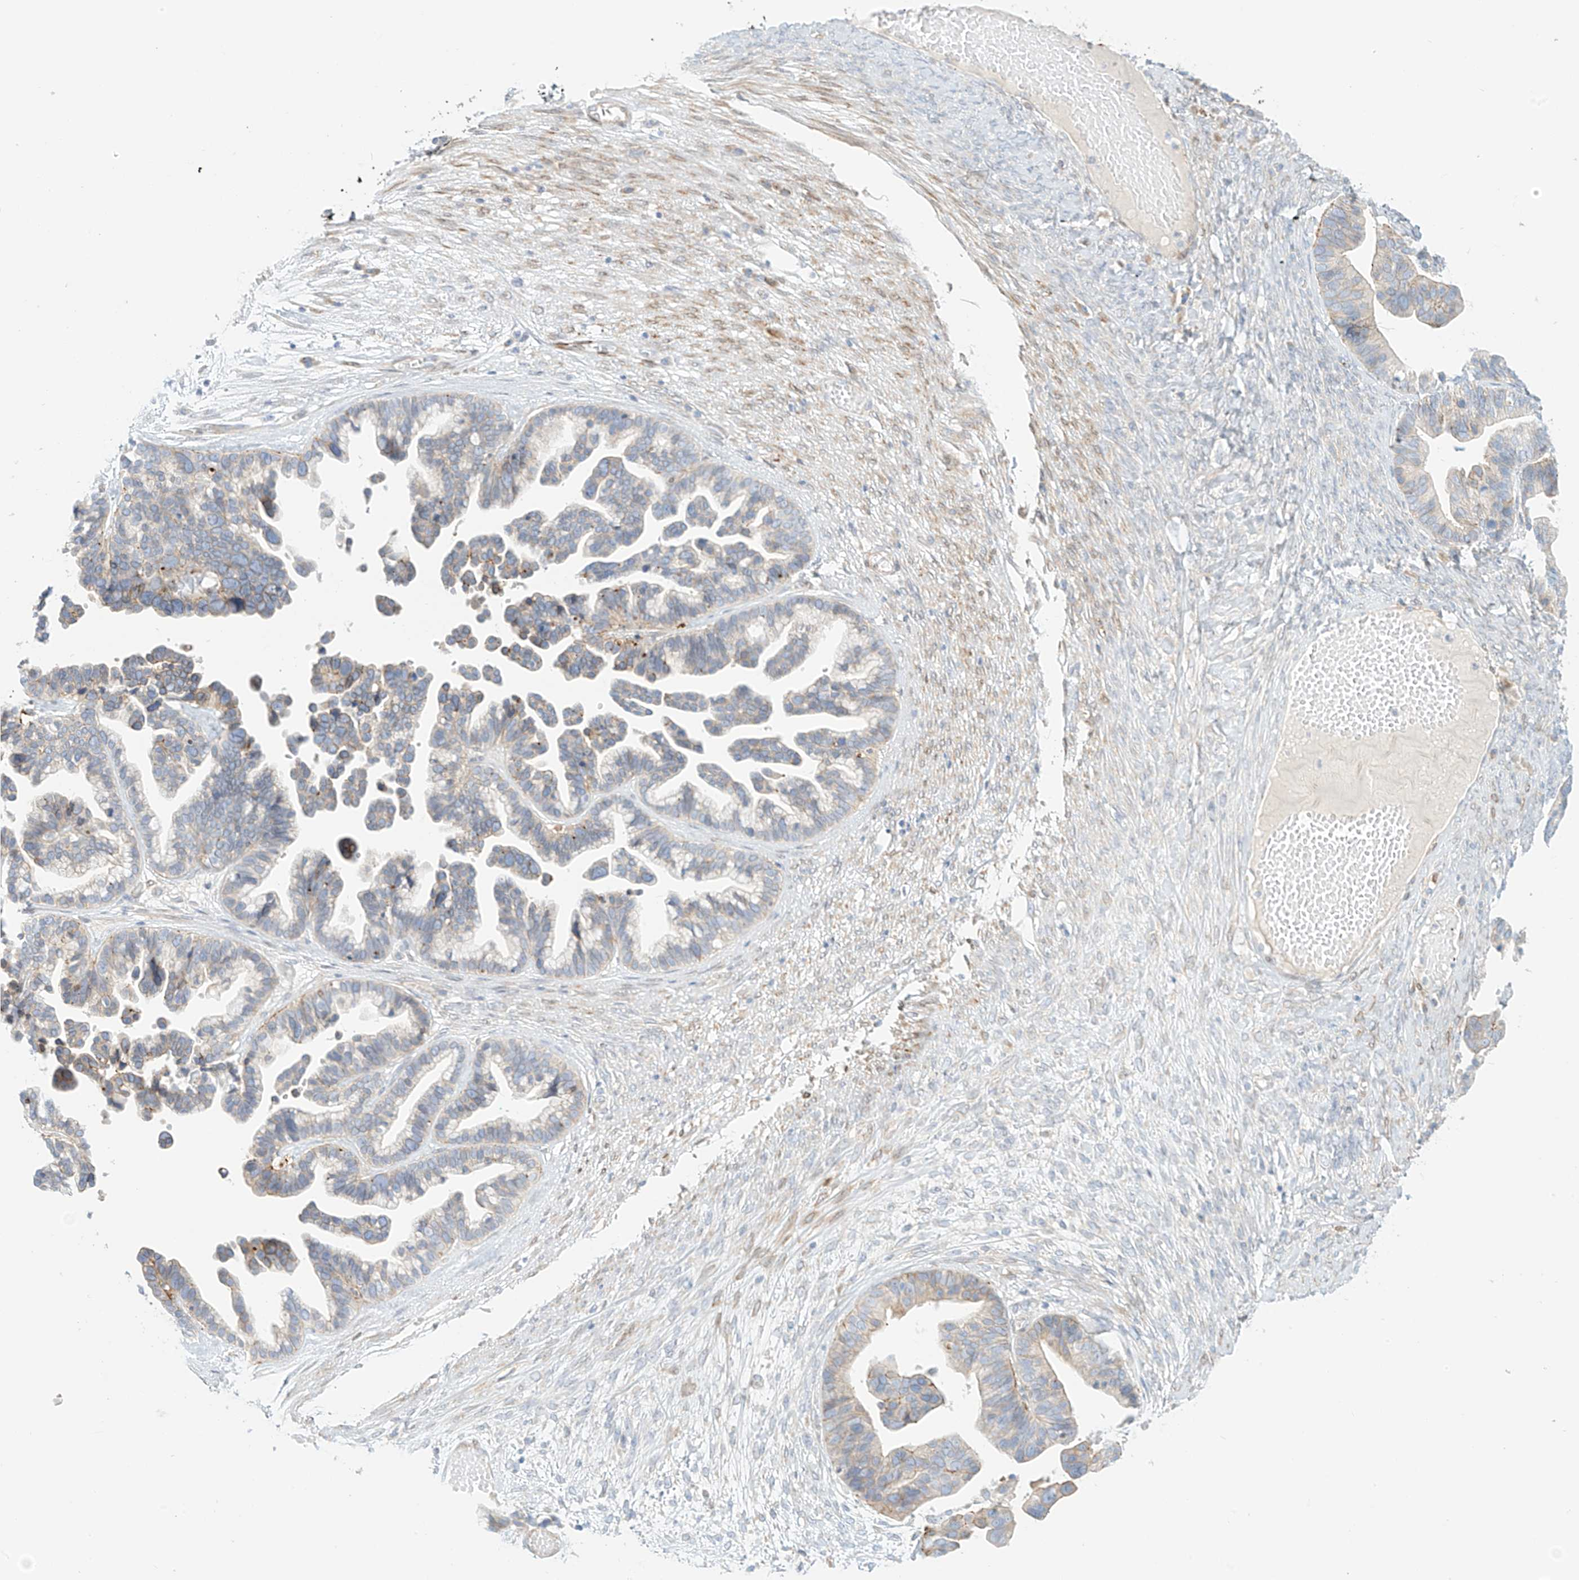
{"staining": {"intensity": "weak", "quantity": "25%-75%", "location": "cytoplasmic/membranous"}, "tissue": "ovarian cancer", "cell_type": "Tumor cells", "image_type": "cancer", "snomed": [{"axis": "morphology", "description": "Cystadenocarcinoma, serous, NOS"}, {"axis": "topography", "description": "Ovary"}], "caption": "Immunohistochemistry (IHC) photomicrograph of neoplastic tissue: ovarian serous cystadenocarcinoma stained using immunohistochemistry (IHC) reveals low levels of weak protein expression localized specifically in the cytoplasmic/membranous of tumor cells, appearing as a cytoplasmic/membranous brown color.", "gene": "PCYOX1", "patient": {"sex": "female", "age": 56}}